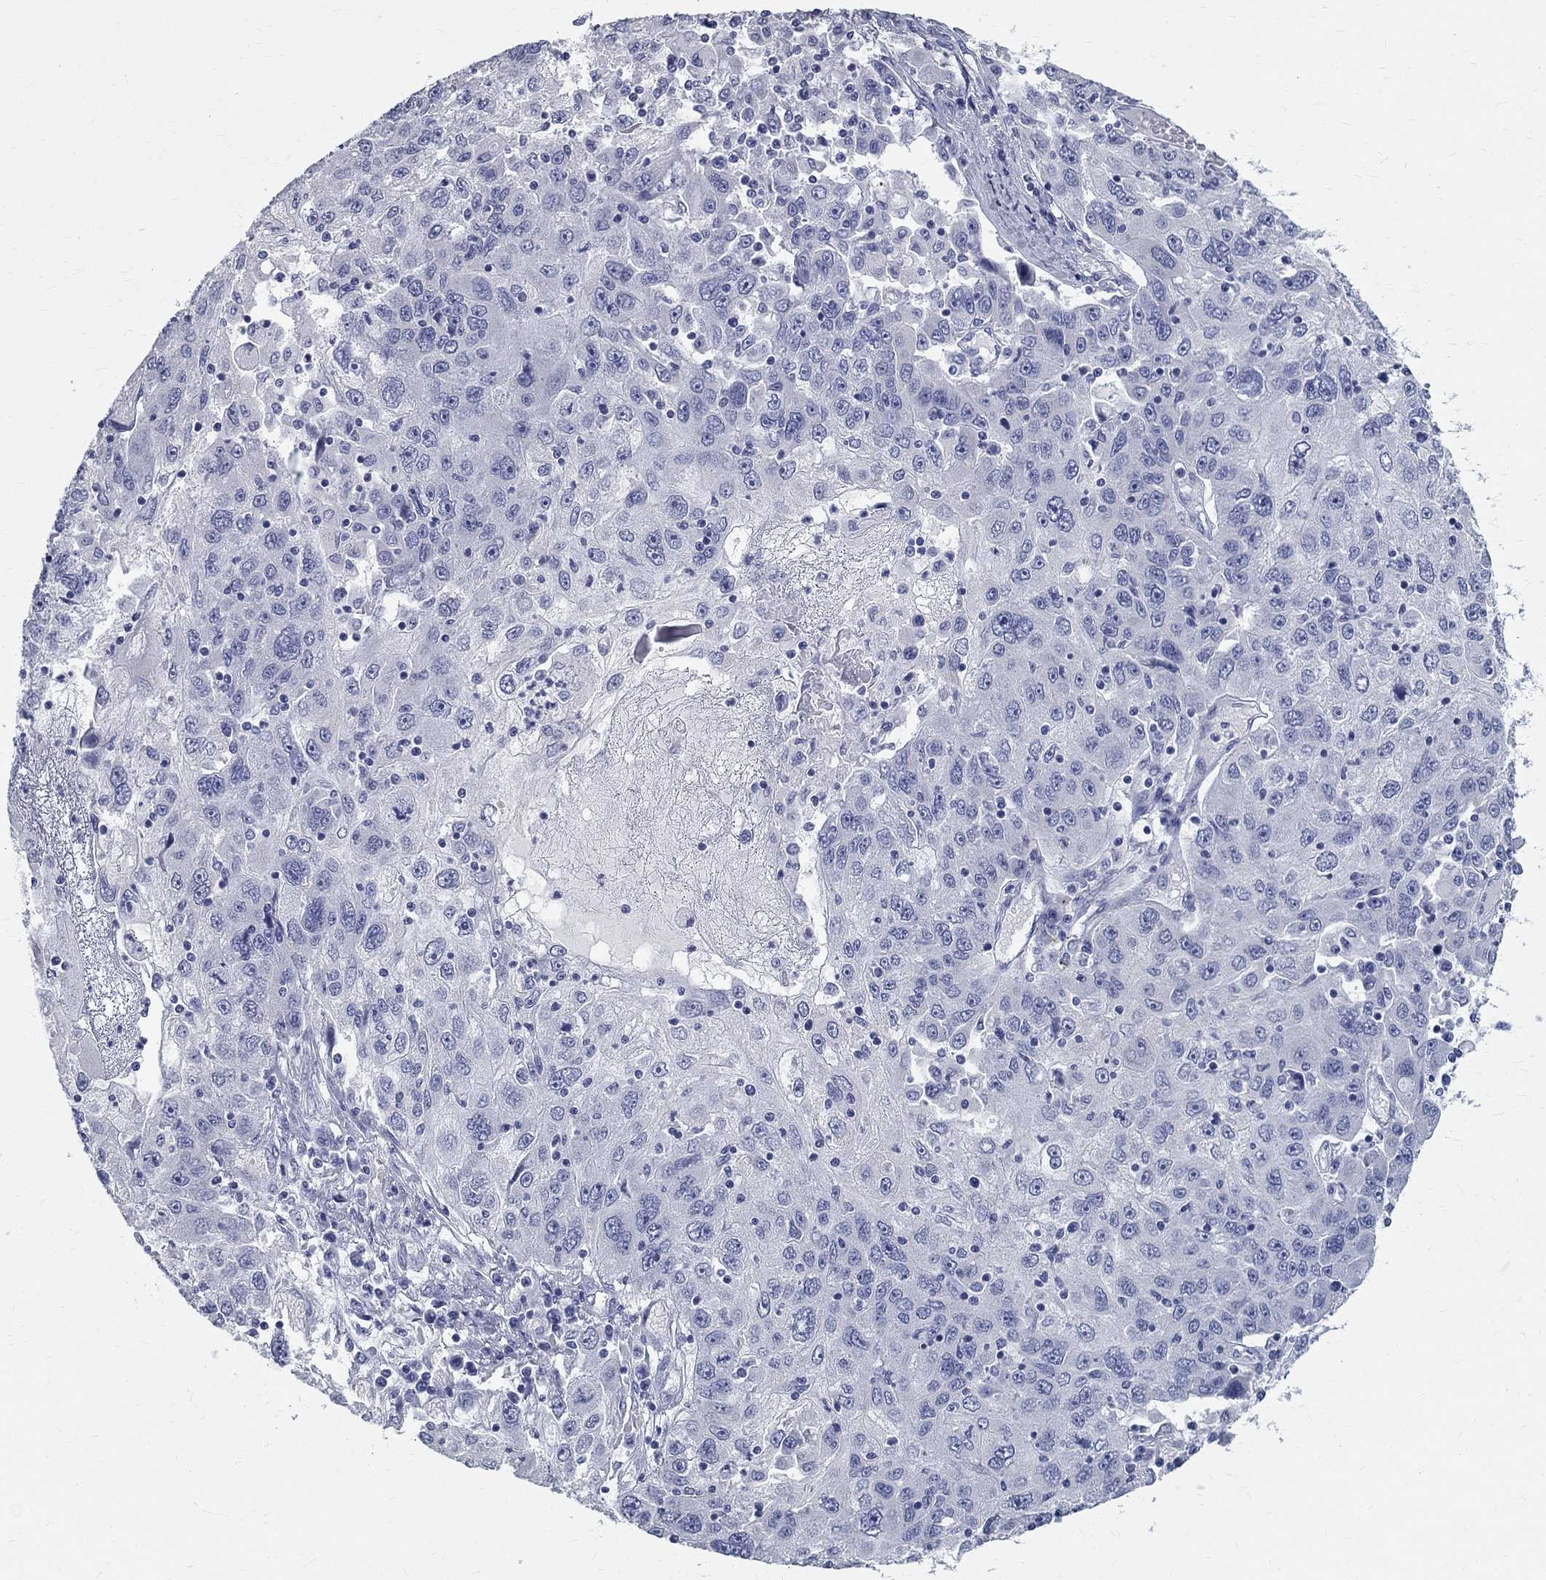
{"staining": {"intensity": "negative", "quantity": "none", "location": "none"}, "tissue": "stomach cancer", "cell_type": "Tumor cells", "image_type": "cancer", "snomed": [{"axis": "morphology", "description": "Adenocarcinoma, NOS"}, {"axis": "topography", "description": "Stomach"}], "caption": "Tumor cells are negative for protein expression in human stomach adenocarcinoma.", "gene": "TGM4", "patient": {"sex": "male", "age": 56}}